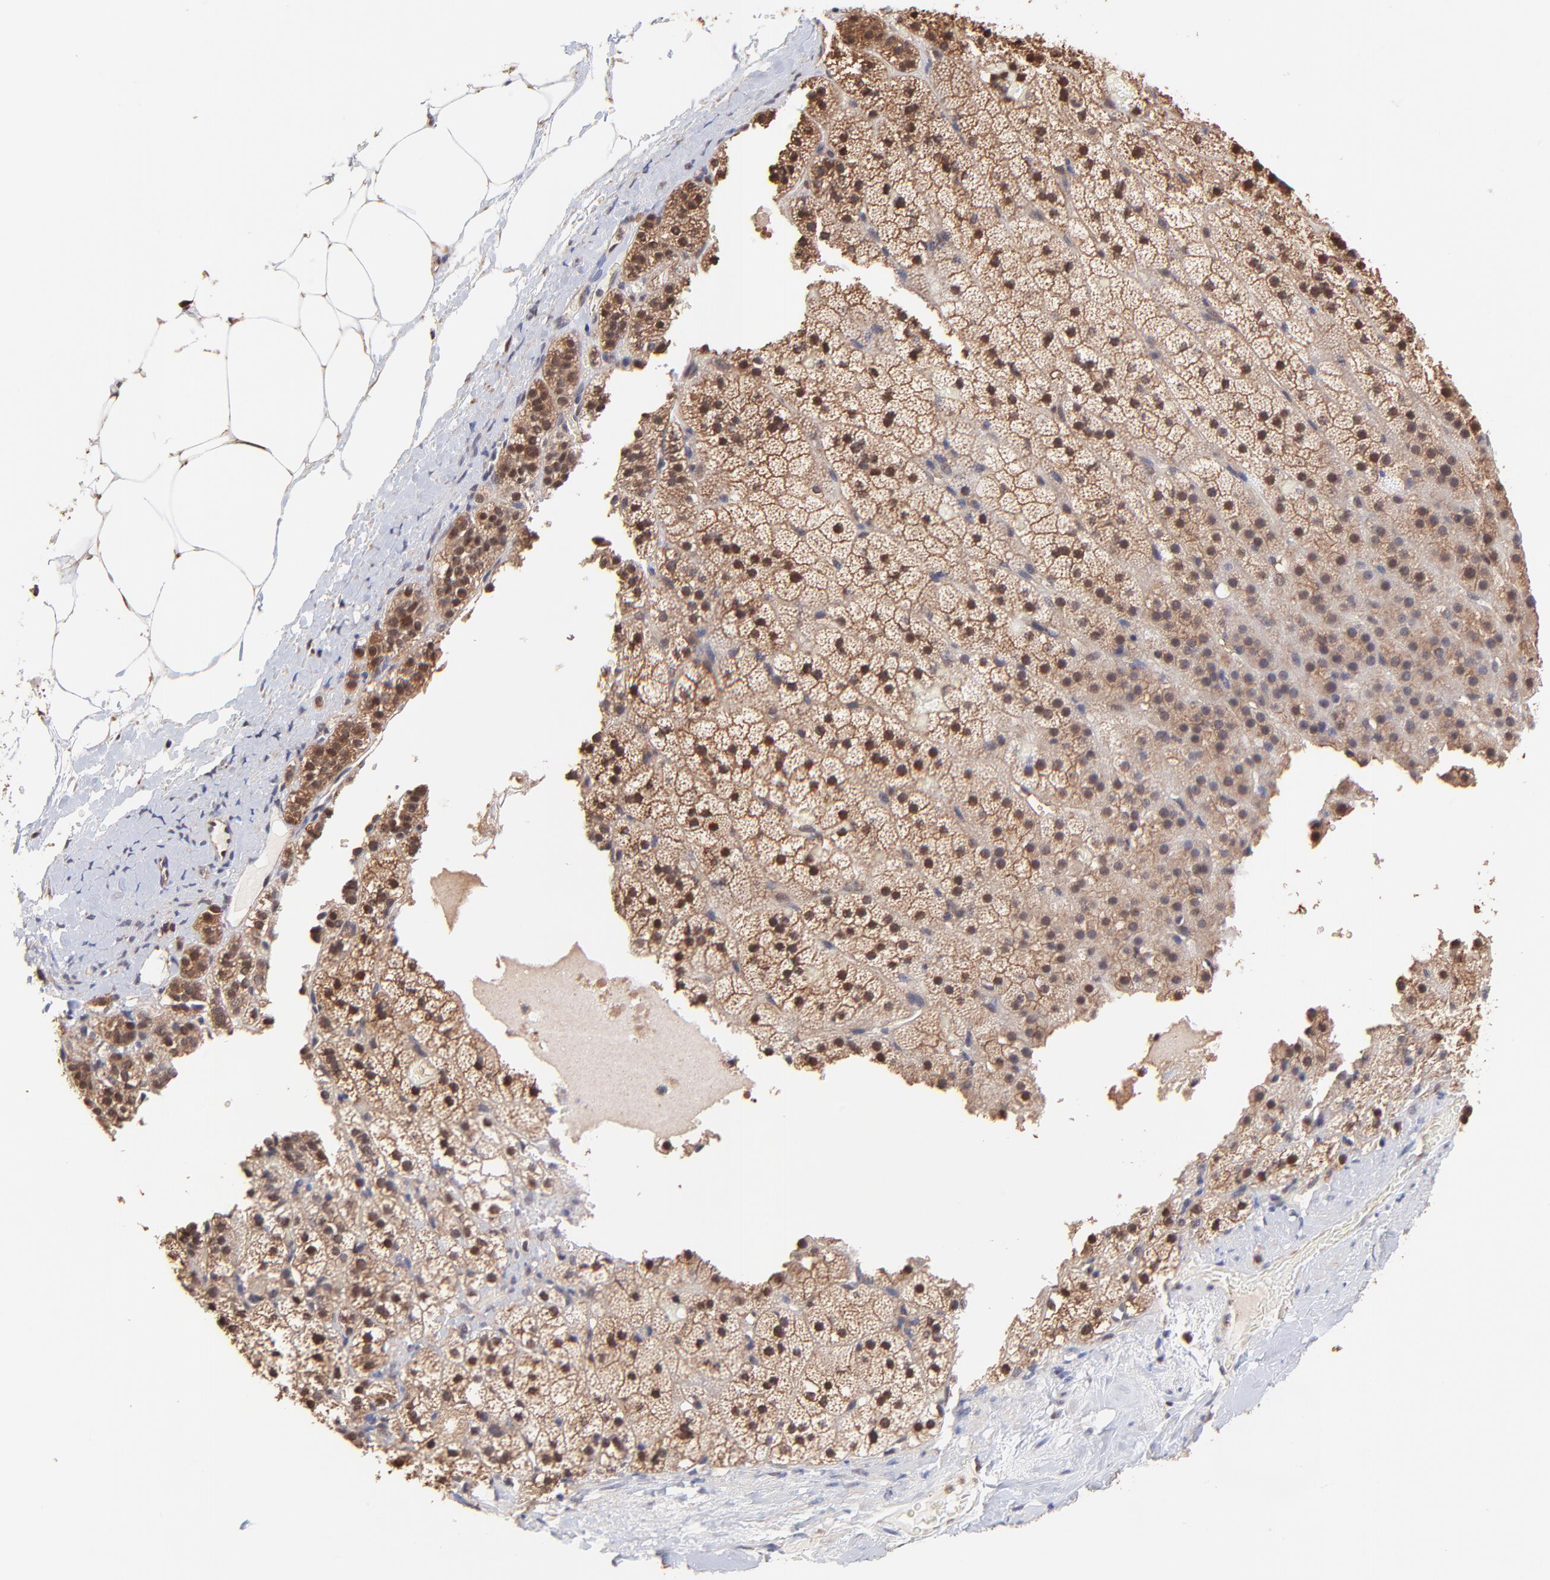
{"staining": {"intensity": "moderate", "quantity": ">75%", "location": "cytoplasmic/membranous,nuclear"}, "tissue": "adrenal gland", "cell_type": "Glandular cells", "image_type": "normal", "snomed": [{"axis": "morphology", "description": "Normal tissue, NOS"}, {"axis": "topography", "description": "Adrenal gland"}], "caption": "Moderate cytoplasmic/membranous,nuclear expression is present in about >75% of glandular cells in unremarkable adrenal gland.", "gene": "PSMA6", "patient": {"sex": "male", "age": 35}}